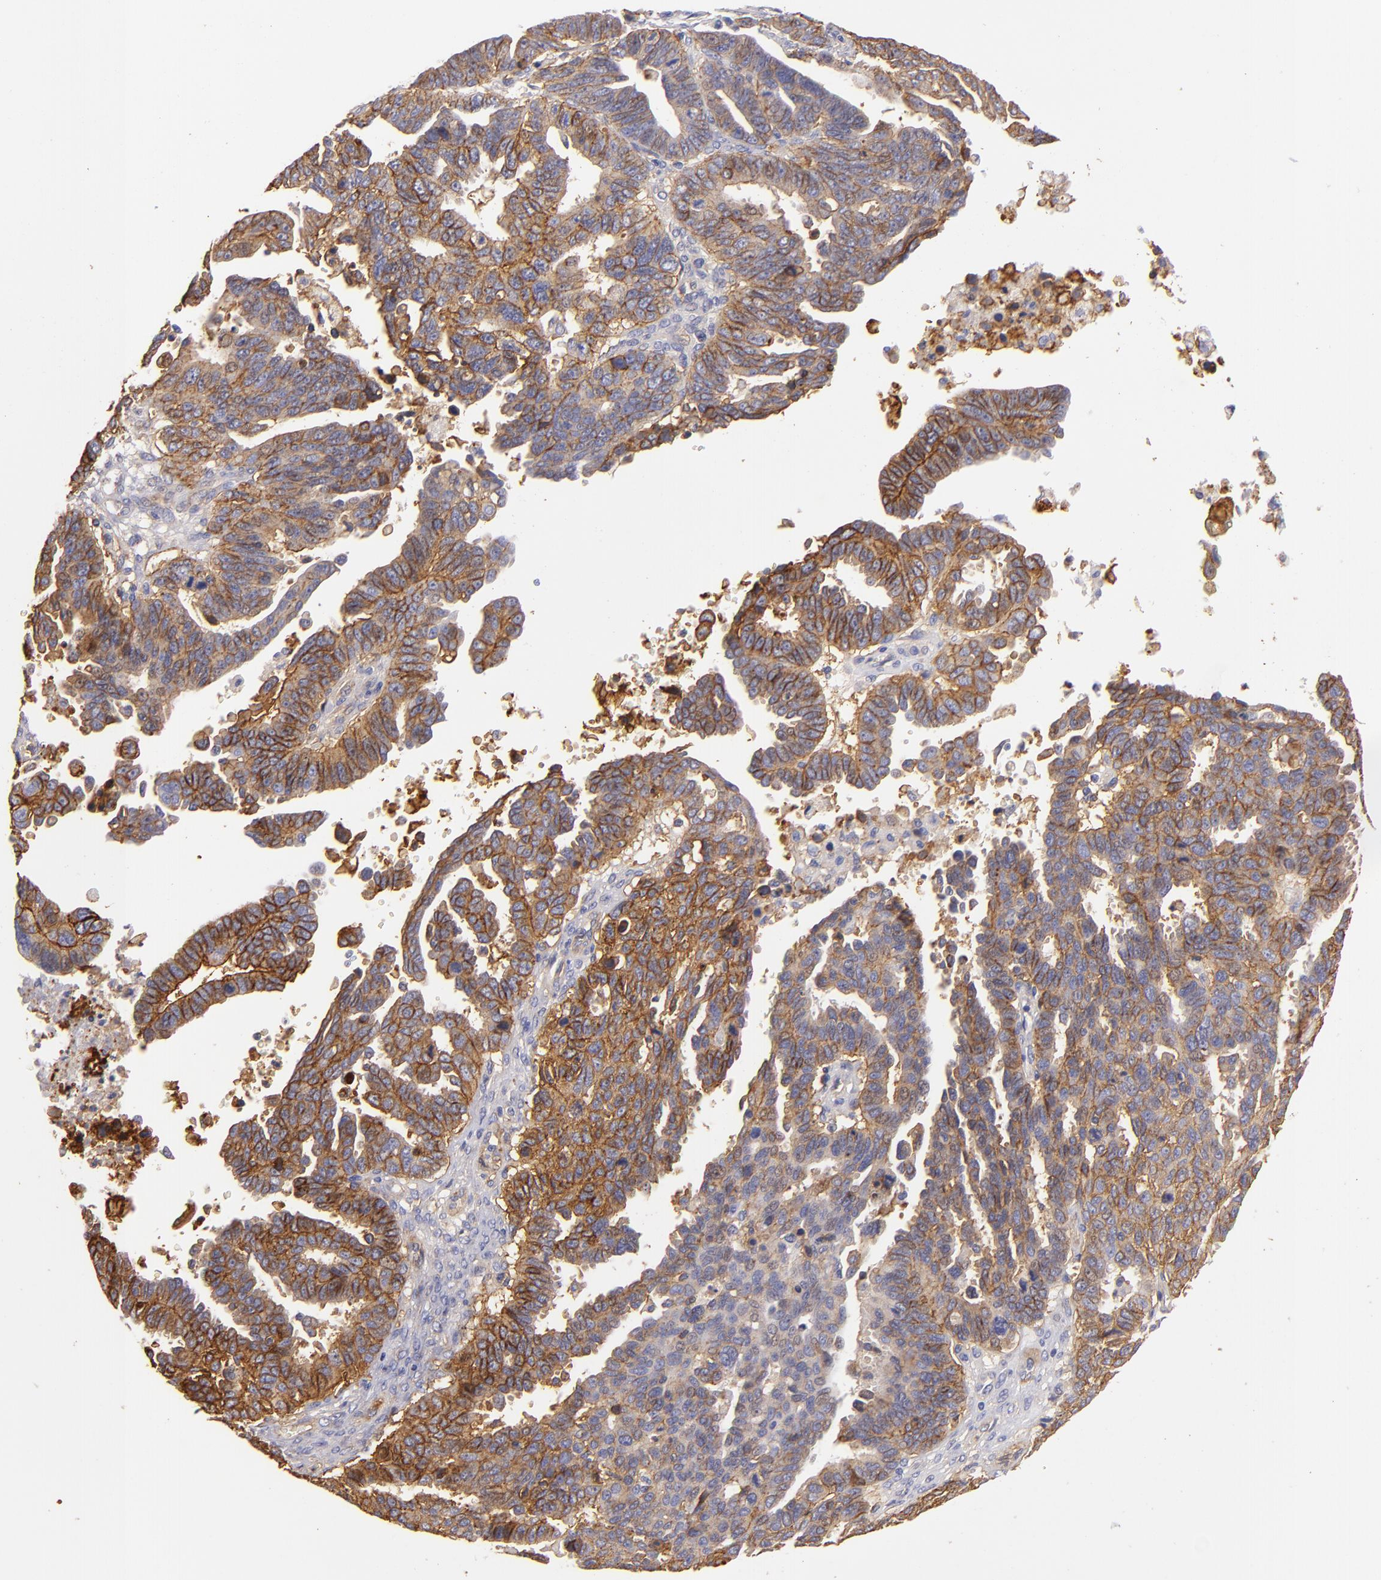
{"staining": {"intensity": "moderate", "quantity": "25%-75%", "location": "cytoplasmic/membranous"}, "tissue": "ovarian cancer", "cell_type": "Tumor cells", "image_type": "cancer", "snomed": [{"axis": "morphology", "description": "Carcinoma, endometroid"}, {"axis": "morphology", "description": "Cystadenocarcinoma, serous, NOS"}, {"axis": "topography", "description": "Ovary"}], "caption": "A brown stain highlights moderate cytoplasmic/membranous positivity of a protein in human serous cystadenocarcinoma (ovarian) tumor cells. Nuclei are stained in blue.", "gene": "CD151", "patient": {"sex": "female", "age": 45}}